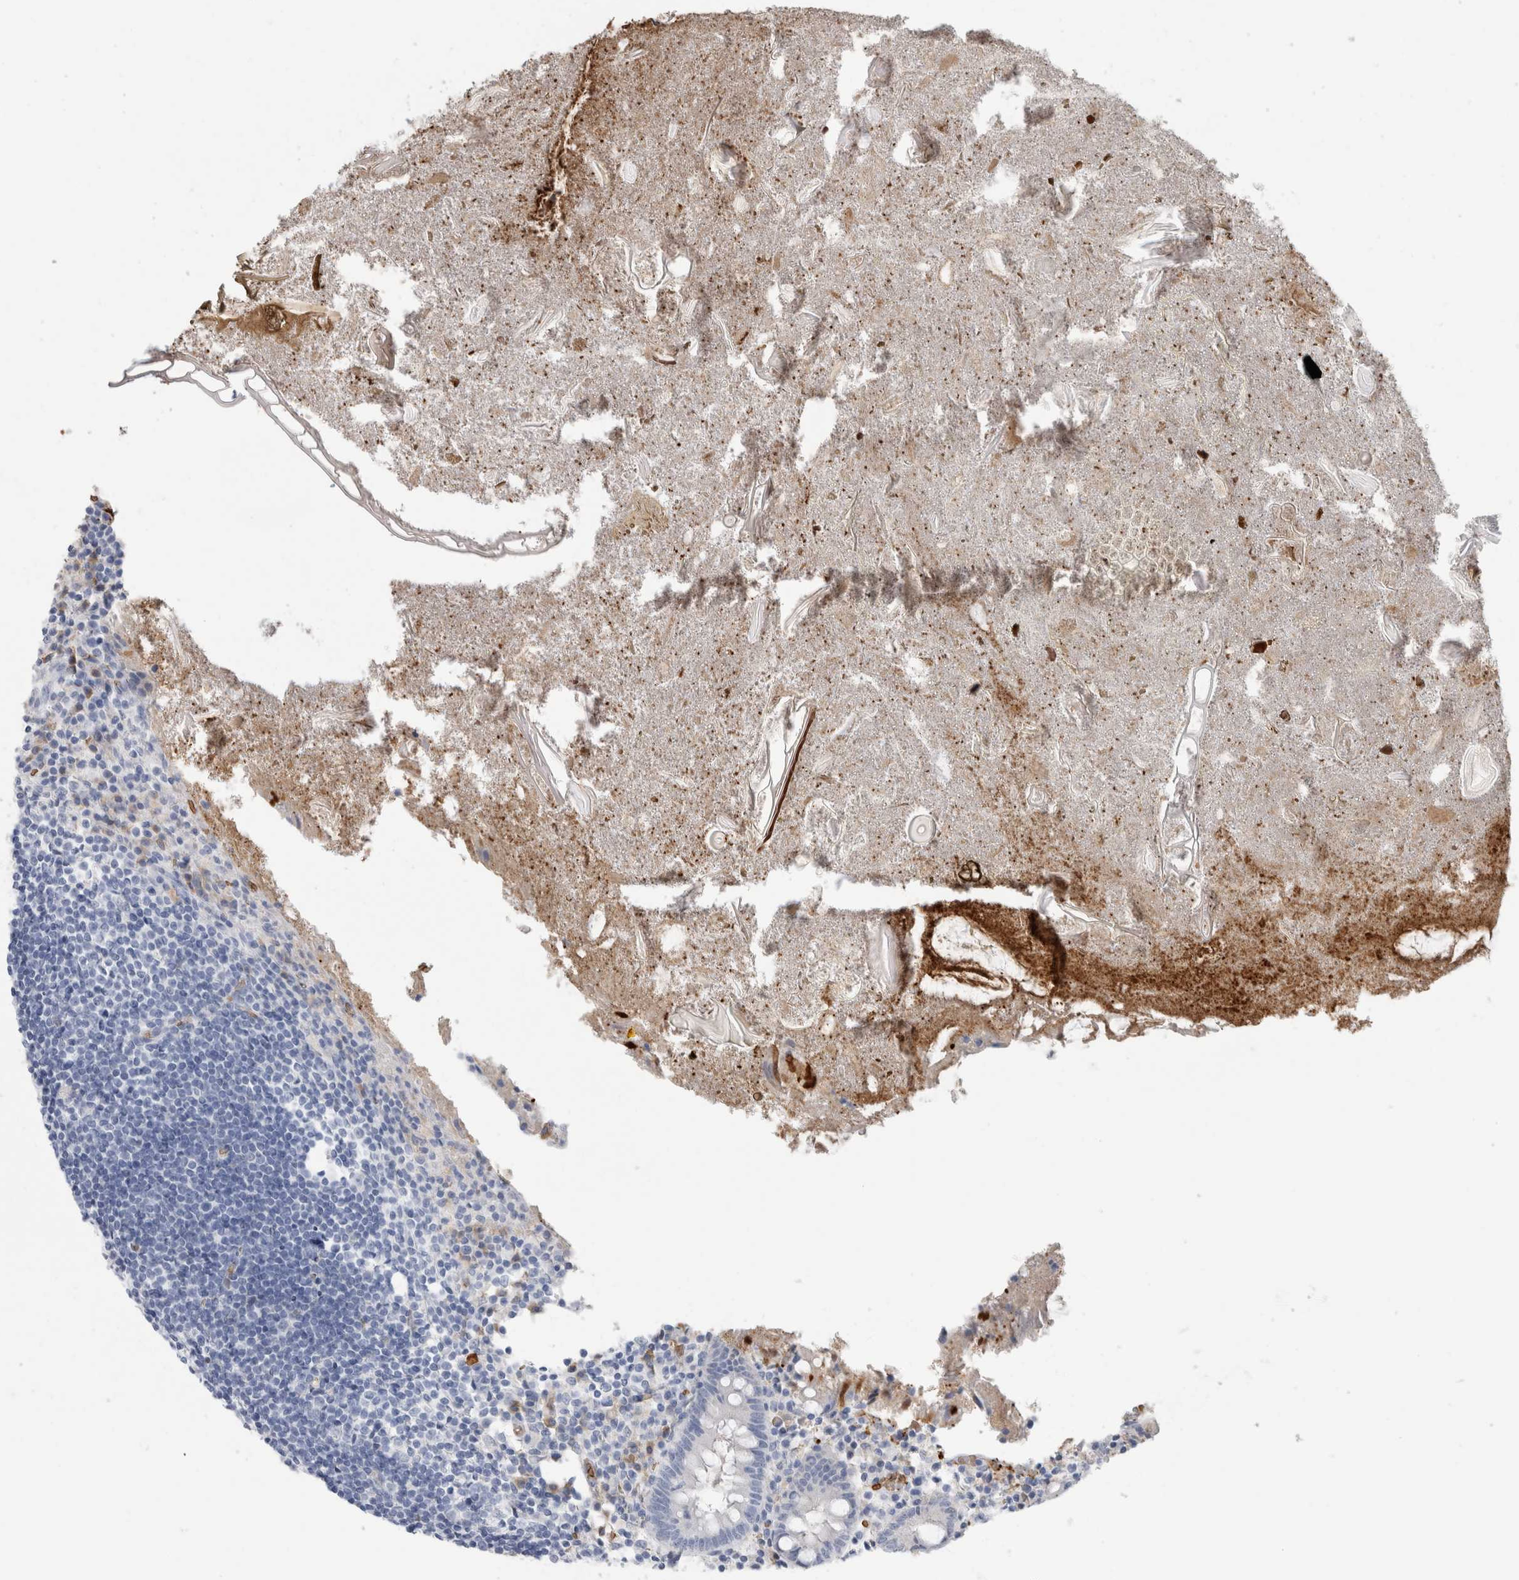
{"staining": {"intensity": "strong", "quantity": "<25%", "location": "cytoplasmic/membranous"}, "tissue": "appendix", "cell_type": "Glandular cells", "image_type": "normal", "snomed": [{"axis": "morphology", "description": "Normal tissue, NOS"}, {"axis": "topography", "description": "Appendix"}], "caption": "Brown immunohistochemical staining in benign appendix exhibits strong cytoplasmic/membranous staining in about <25% of glandular cells.", "gene": "CA1", "patient": {"sex": "female", "age": 17}}